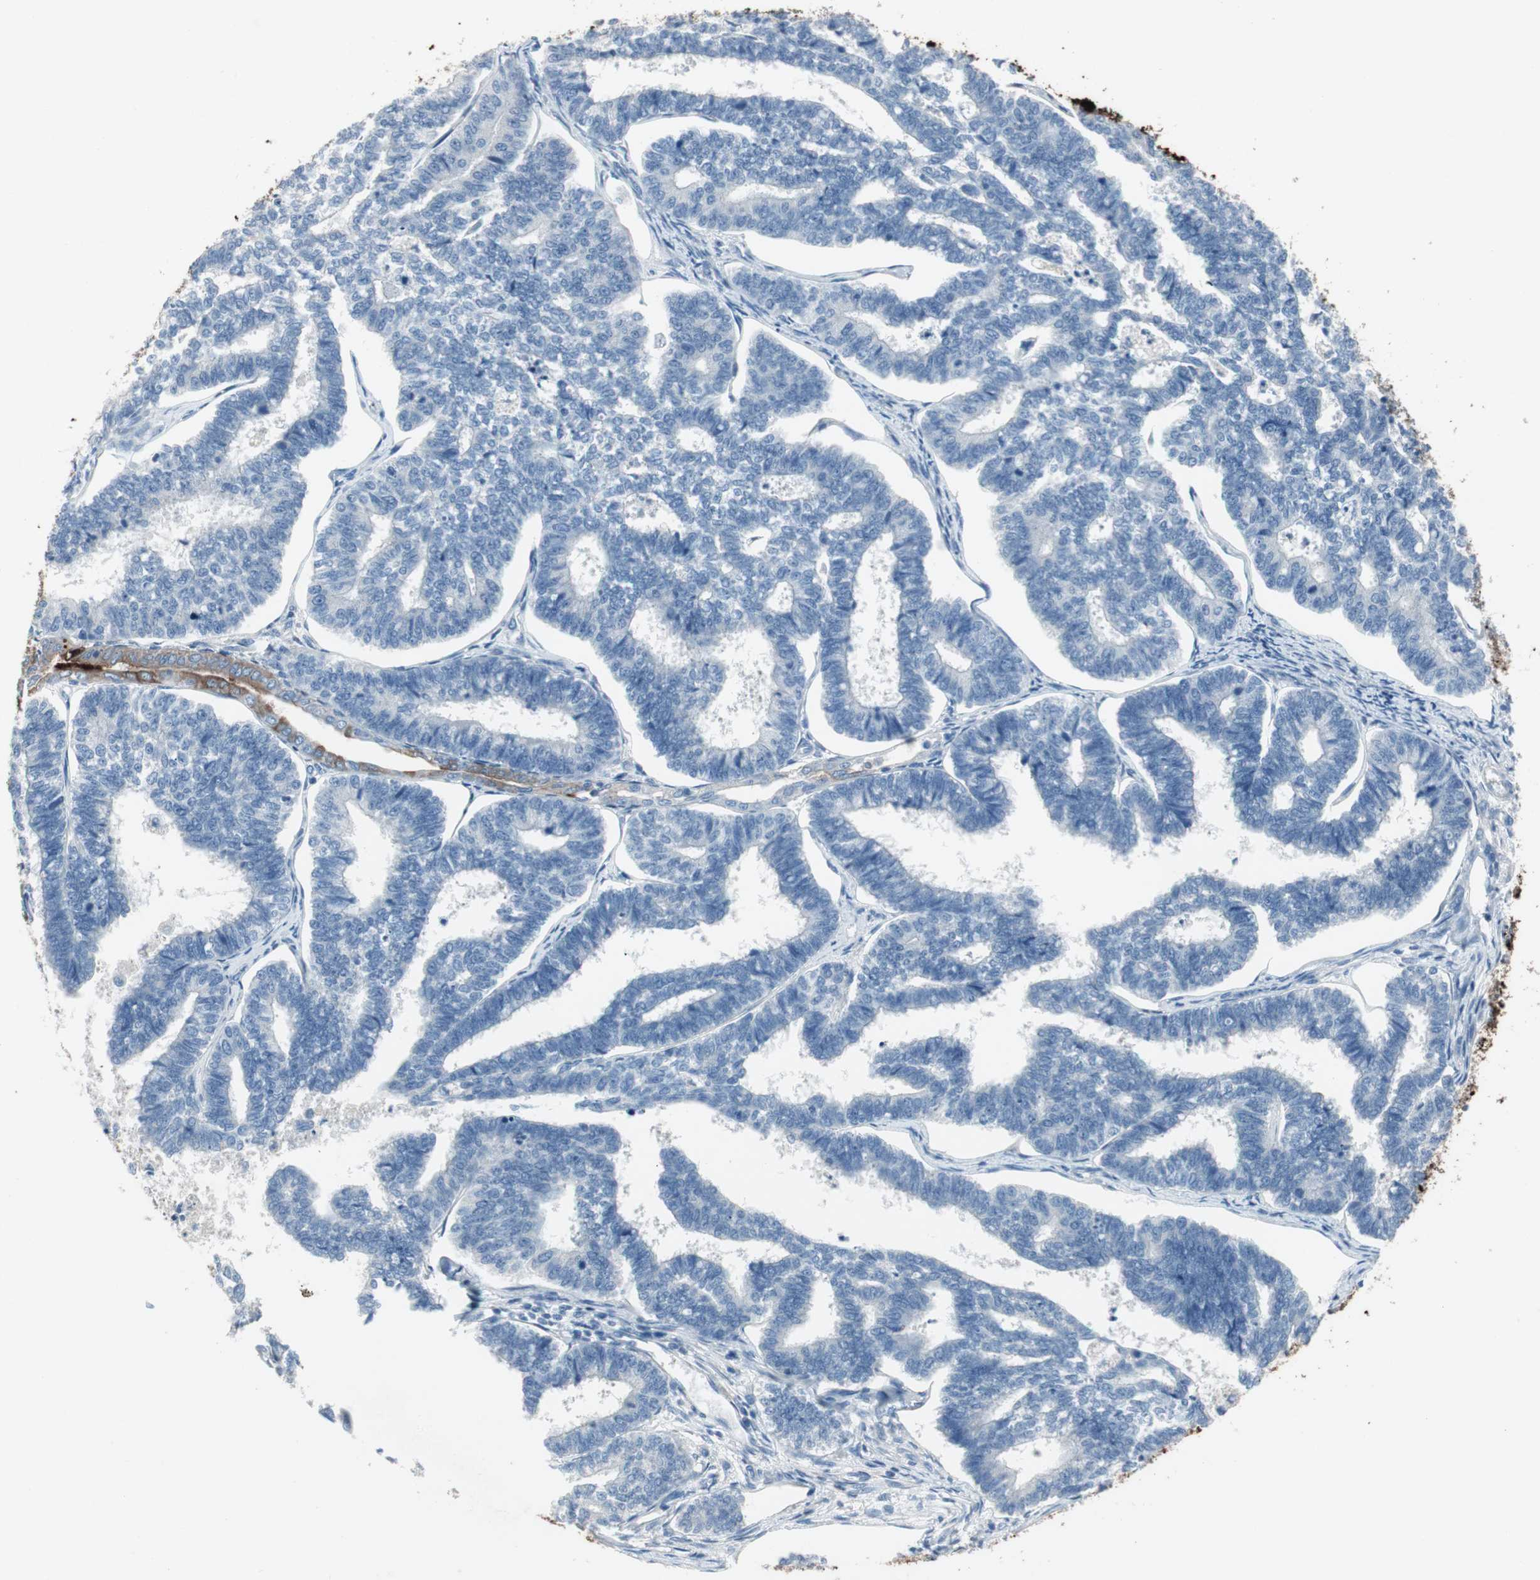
{"staining": {"intensity": "negative", "quantity": "none", "location": "none"}, "tissue": "endometrial cancer", "cell_type": "Tumor cells", "image_type": "cancer", "snomed": [{"axis": "morphology", "description": "Adenocarcinoma, NOS"}, {"axis": "topography", "description": "Endometrium"}], "caption": "An image of human adenocarcinoma (endometrial) is negative for staining in tumor cells.", "gene": "PIGR", "patient": {"sex": "female", "age": 70}}